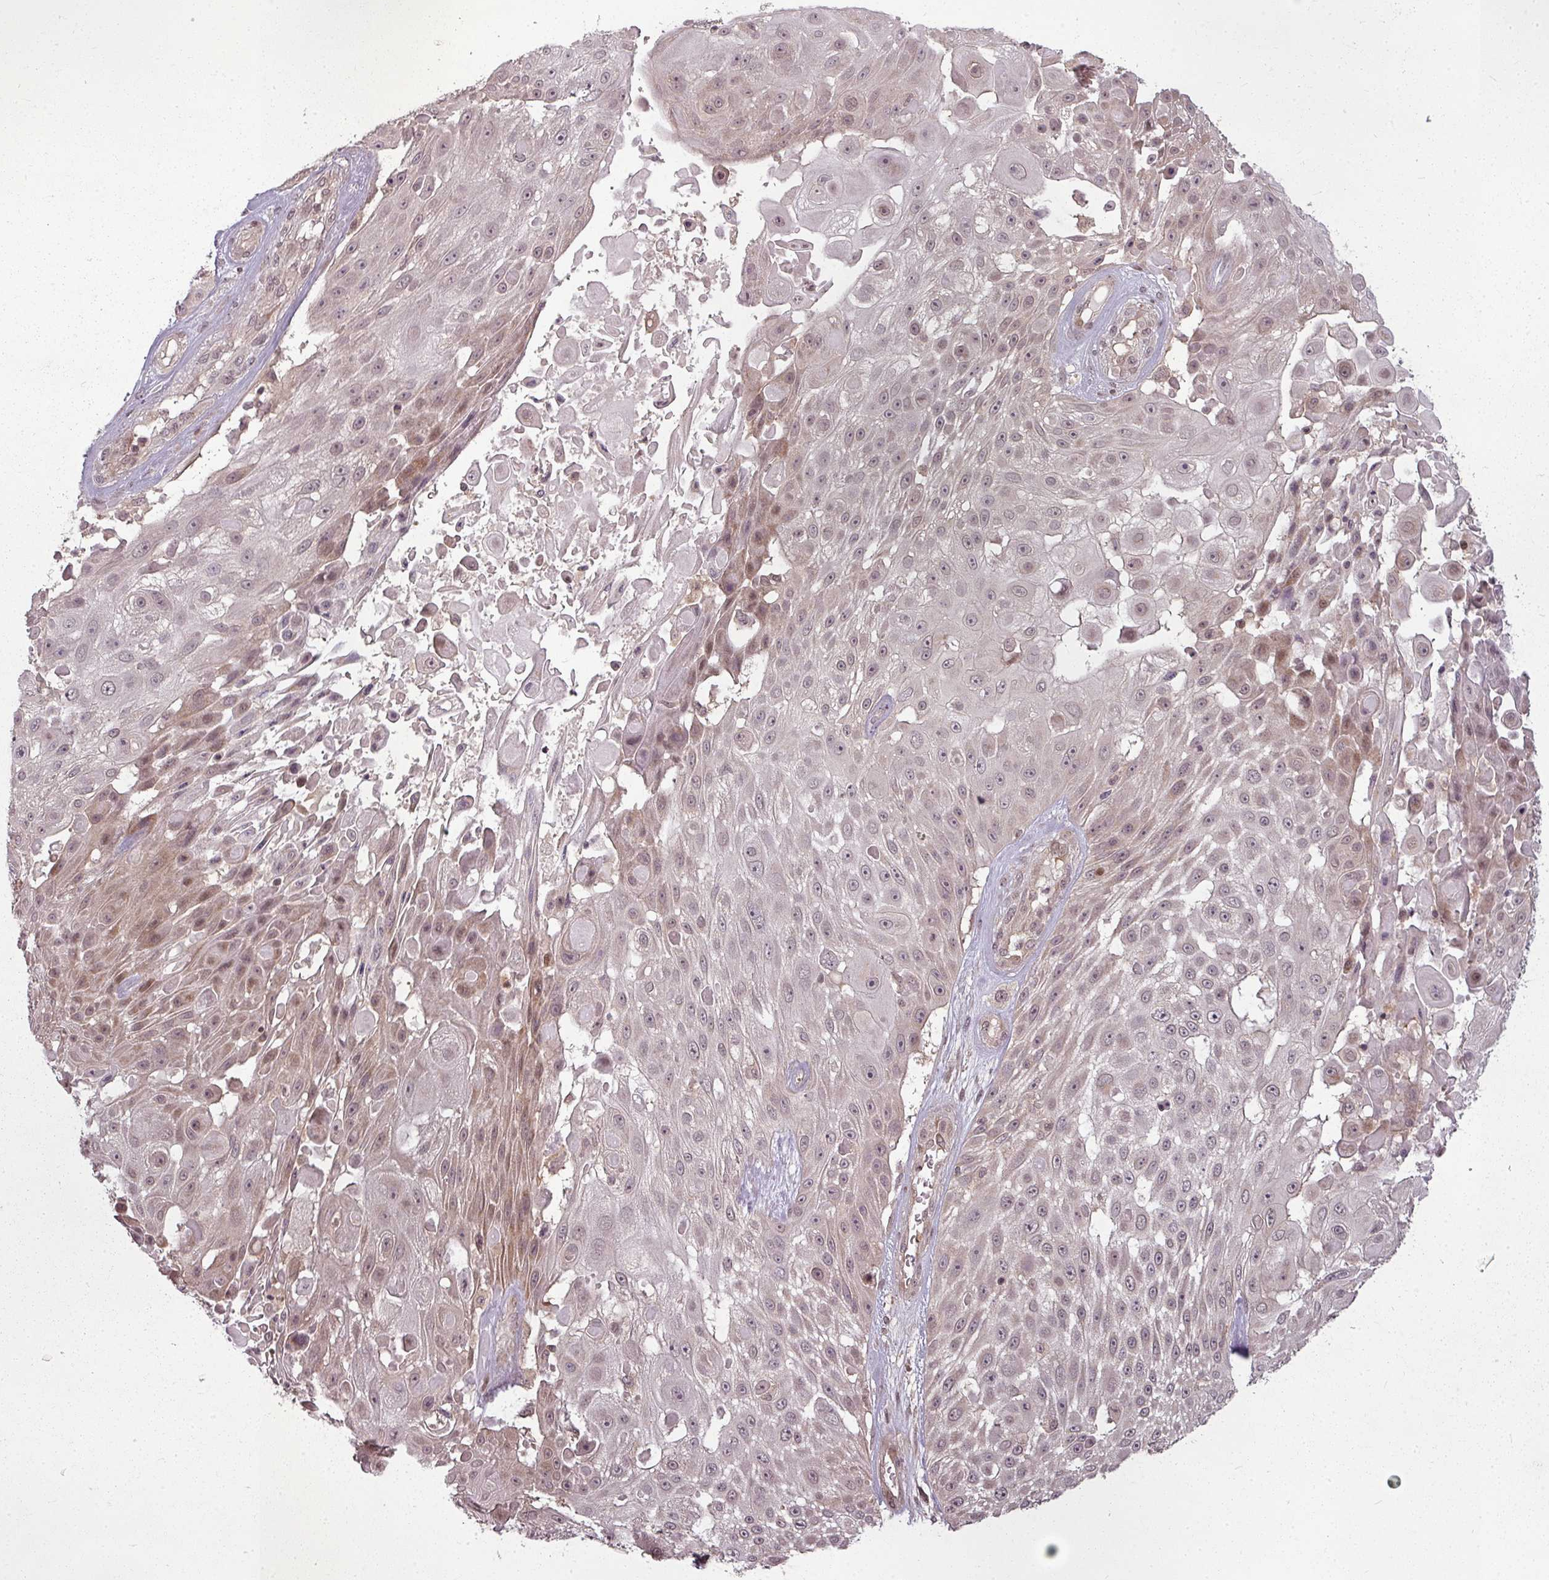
{"staining": {"intensity": "moderate", "quantity": "<25%", "location": "cytoplasmic/membranous,nuclear"}, "tissue": "skin cancer", "cell_type": "Tumor cells", "image_type": "cancer", "snomed": [{"axis": "morphology", "description": "Squamous cell carcinoma, NOS"}, {"axis": "topography", "description": "Skin"}], "caption": "Squamous cell carcinoma (skin) stained with DAB immunohistochemistry (IHC) reveals low levels of moderate cytoplasmic/membranous and nuclear staining in approximately <25% of tumor cells.", "gene": "CLIC1", "patient": {"sex": "female", "age": 86}}